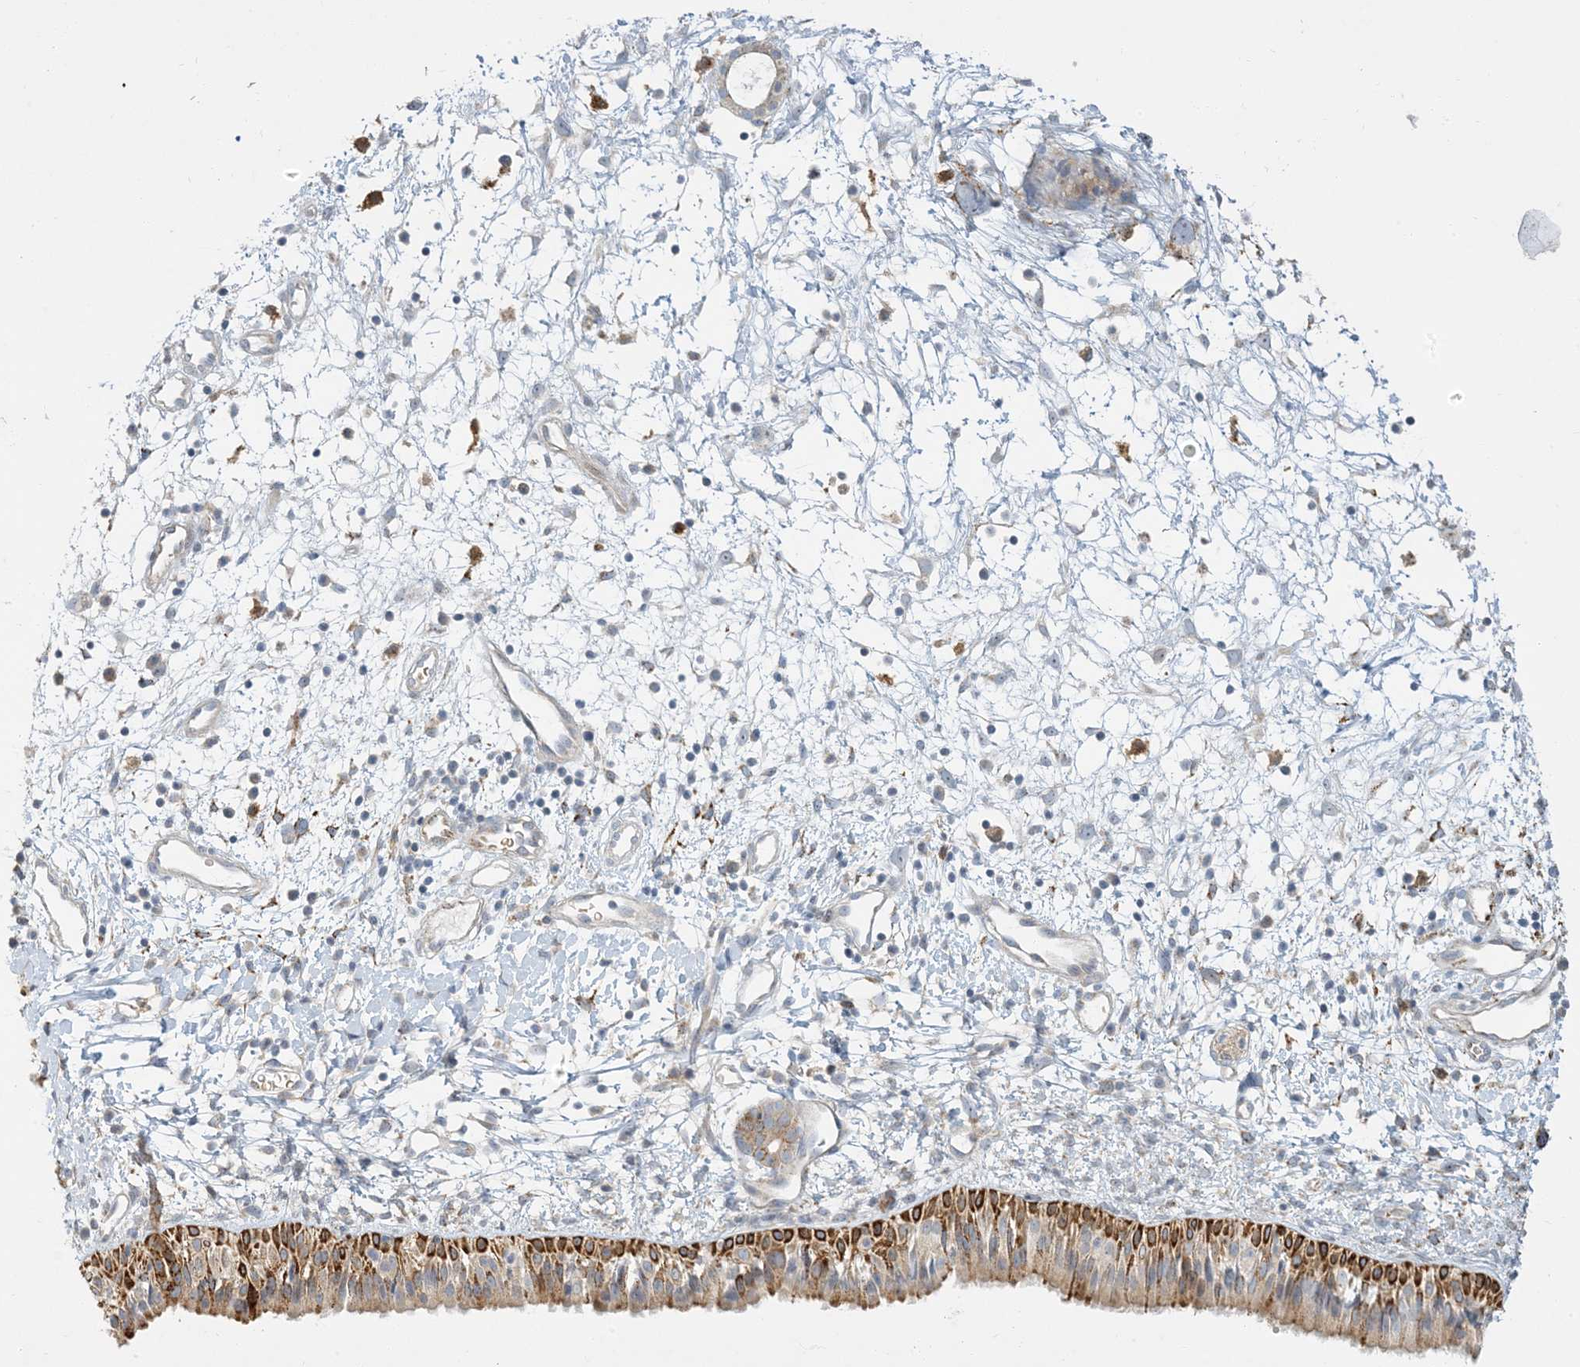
{"staining": {"intensity": "strong", "quantity": "25%-75%", "location": "cytoplasmic/membranous"}, "tissue": "nasopharynx", "cell_type": "Respiratory epithelial cells", "image_type": "normal", "snomed": [{"axis": "morphology", "description": "Normal tissue, NOS"}, {"axis": "topography", "description": "Nasopharynx"}], "caption": "Normal nasopharynx reveals strong cytoplasmic/membranous expression in about 25%-75% of respiratory epithelial cells, visualized by immunohistochemistry. (IHC, brightfield microscopy, high magnification).", "gene": "LTN1", "patient": {"sex": "male", "age": 22}}